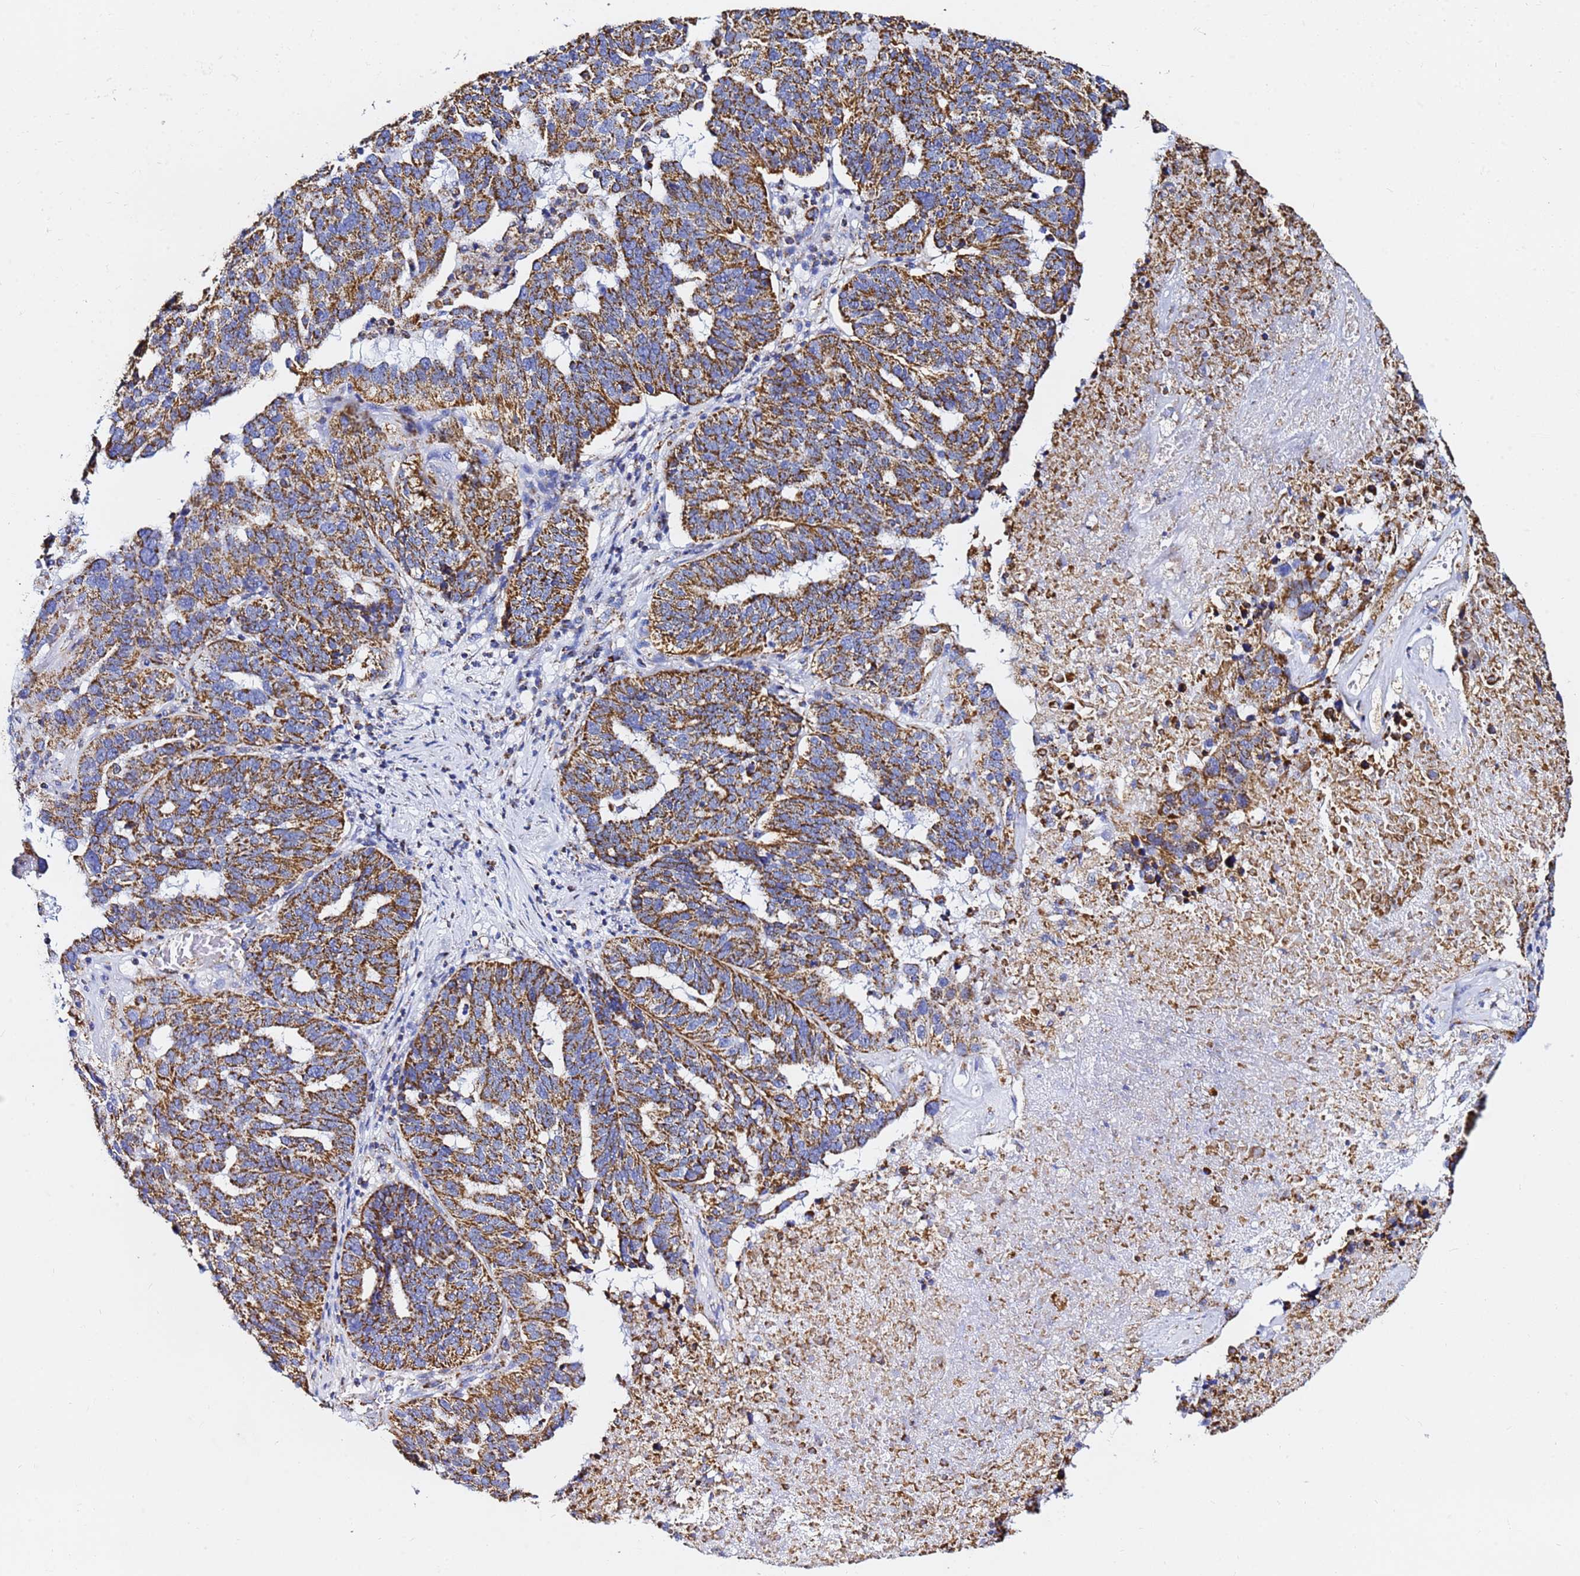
{"staining": {"intensity": "strong", "quantity": ">75%", "location": "cytoplasmic/membranous"}, "tissue": "ovarian cancer", "cell_type": "Tumor cells", "image_type": "cancer", "snomed": [{"axis": "morphology", "description": "Cystadenocarcinoma, serous, NOS"}, {"axis": "topography", "description": "Ovary"}], "caption": "DAB immunohistochemical staining of human ovarian cancer (serous cystadenocarcinoma) exhibits strong cytoplasmic/membranous protein staining in about >75% of tumor cells.", "gene": "PHB2", "patient": {"sex": "female", "age": 59}}